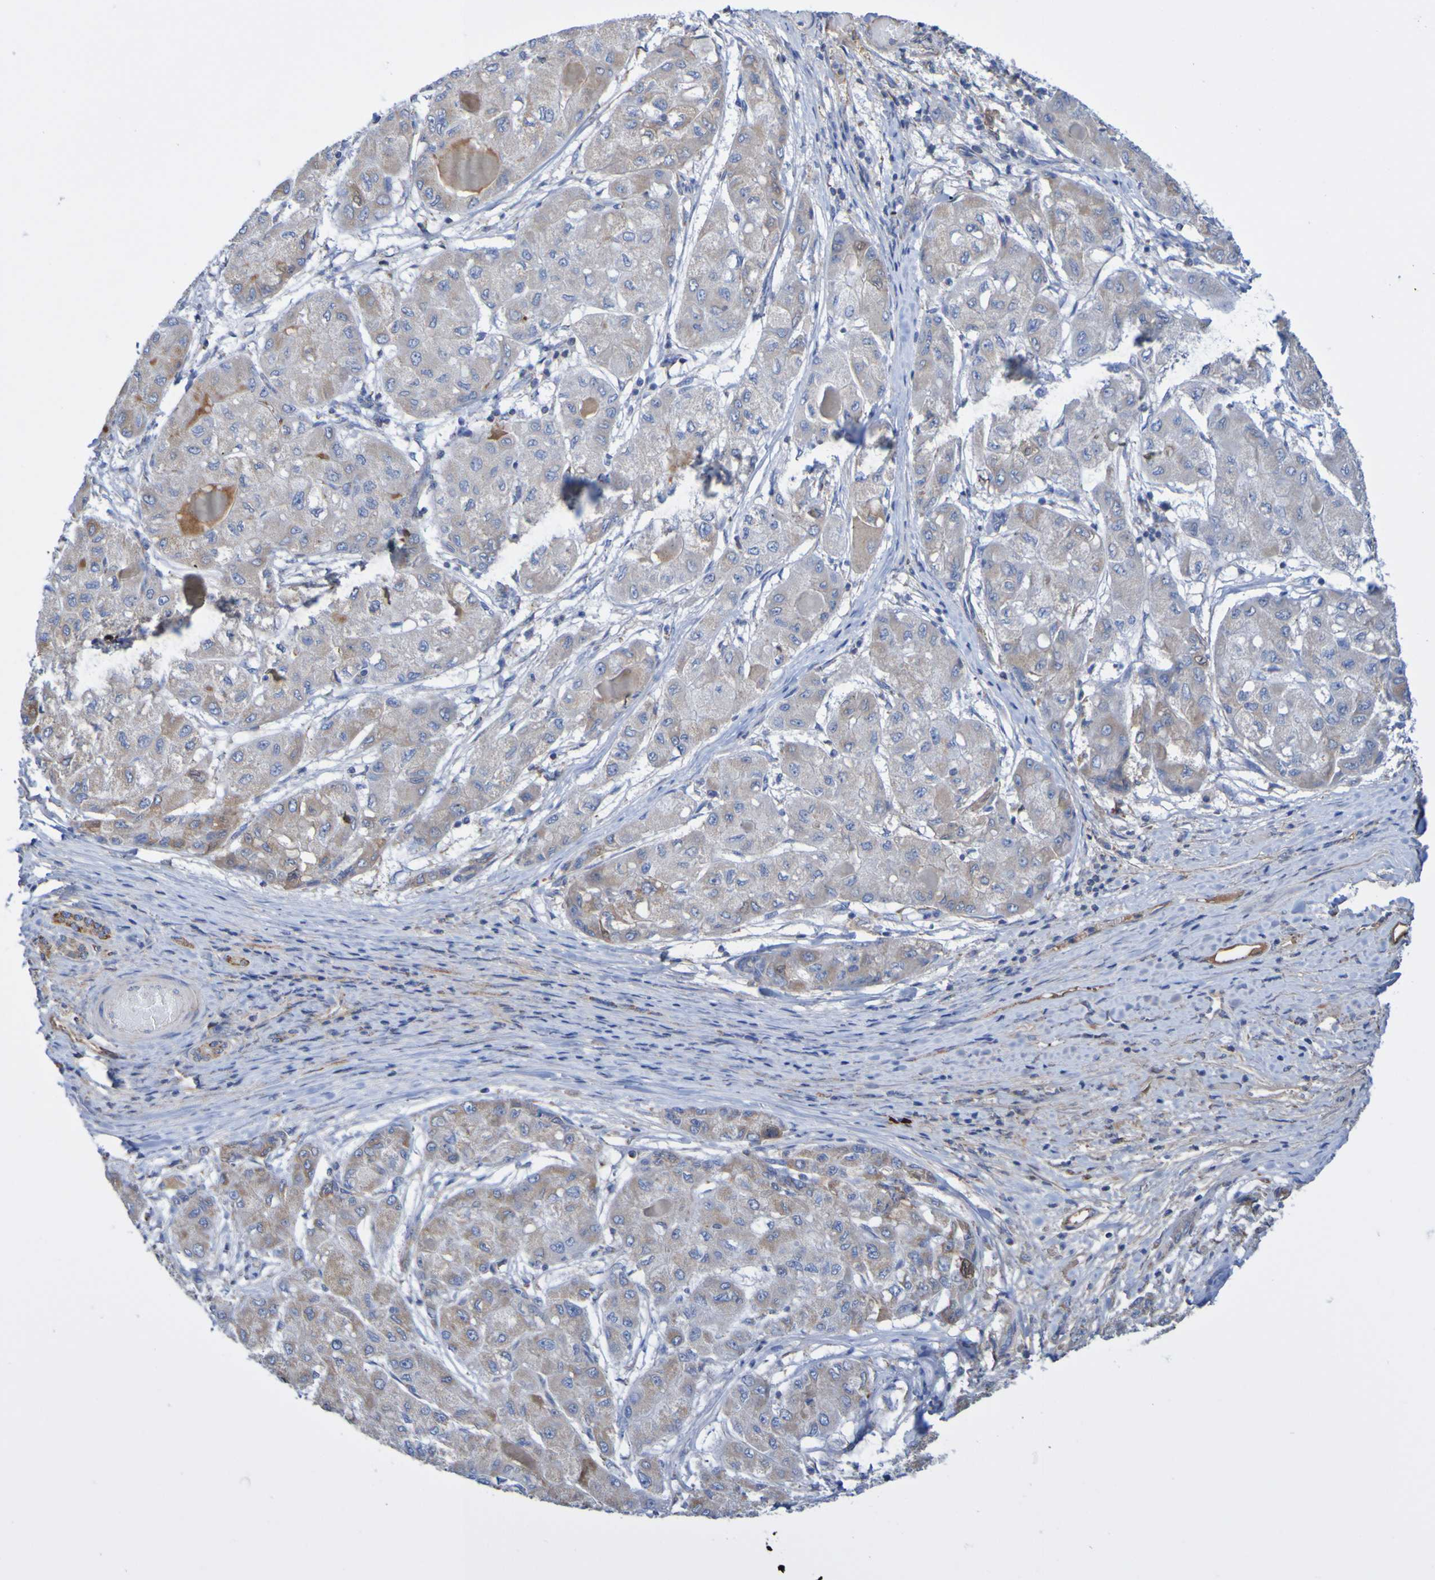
{"staining": {"intensity": "weak", "quantity": "25%-75%", "location": "cytoplasmic/membranous"}, "tissue": "liver cancer", "cell_type": "Tumor cells", "image_type": "cancer", "snomed": [{"axis": "morphology", "description": "Carcinoma, Hepatocellular, NOS"}, {"axis": "topography", "description": "Liver"}], "caption": "Immunohistochemical staining of human liver hepatocellular carcinoma reveals low levels of weak cytoplasmic/membranous expression in approximately 25%-75% of tumor cells.", "gene": "CNTN2", "patient": {"sex": "male", "age": 80}}